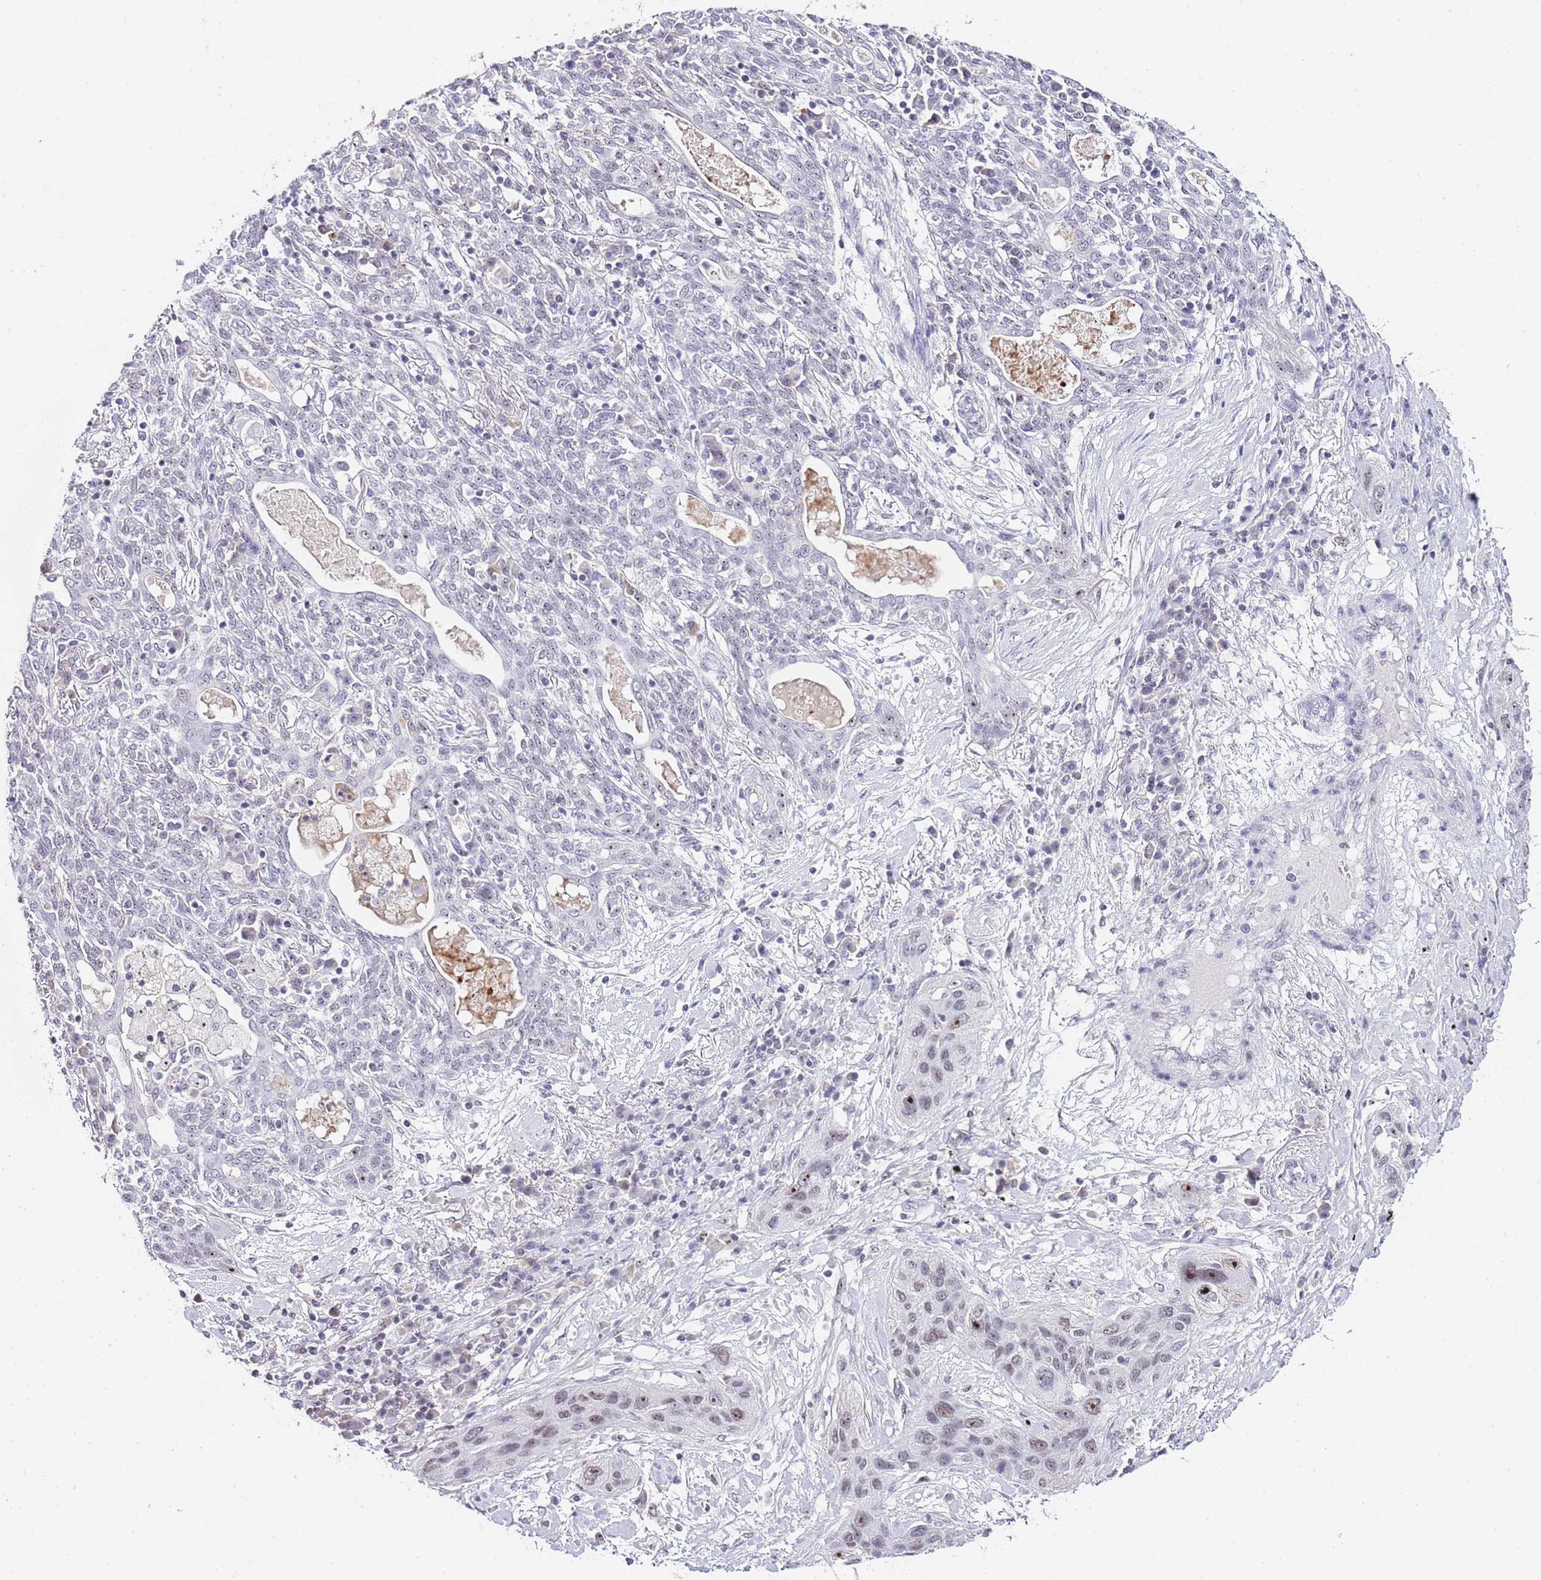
{"staining": {"intensity": "weak", "quantity": "<25%", "location": "nuclear"}, "tissue": "lung cancer", "cell_type": "Tumor cells", "image_type": "cancer", "snomed": [{"axis": "morphology", "description": "Squamous cell carcinoma, NOS"}, {"axis": "topography", "description": "Lung"}], "caption": "DAB immunohistochemical staining of squamous cell carcinoma (lung) reveals no significant positivity in tumor cells. The staining was performed using DAB (3,3'-diaminobenzidine) to visualize the protein expression in brown, while the nuclei were stained in blue with hematoxylin (Magnification: 20x).", "gene": "NOP56", "patient": {"sex": "female", "age": 70}}